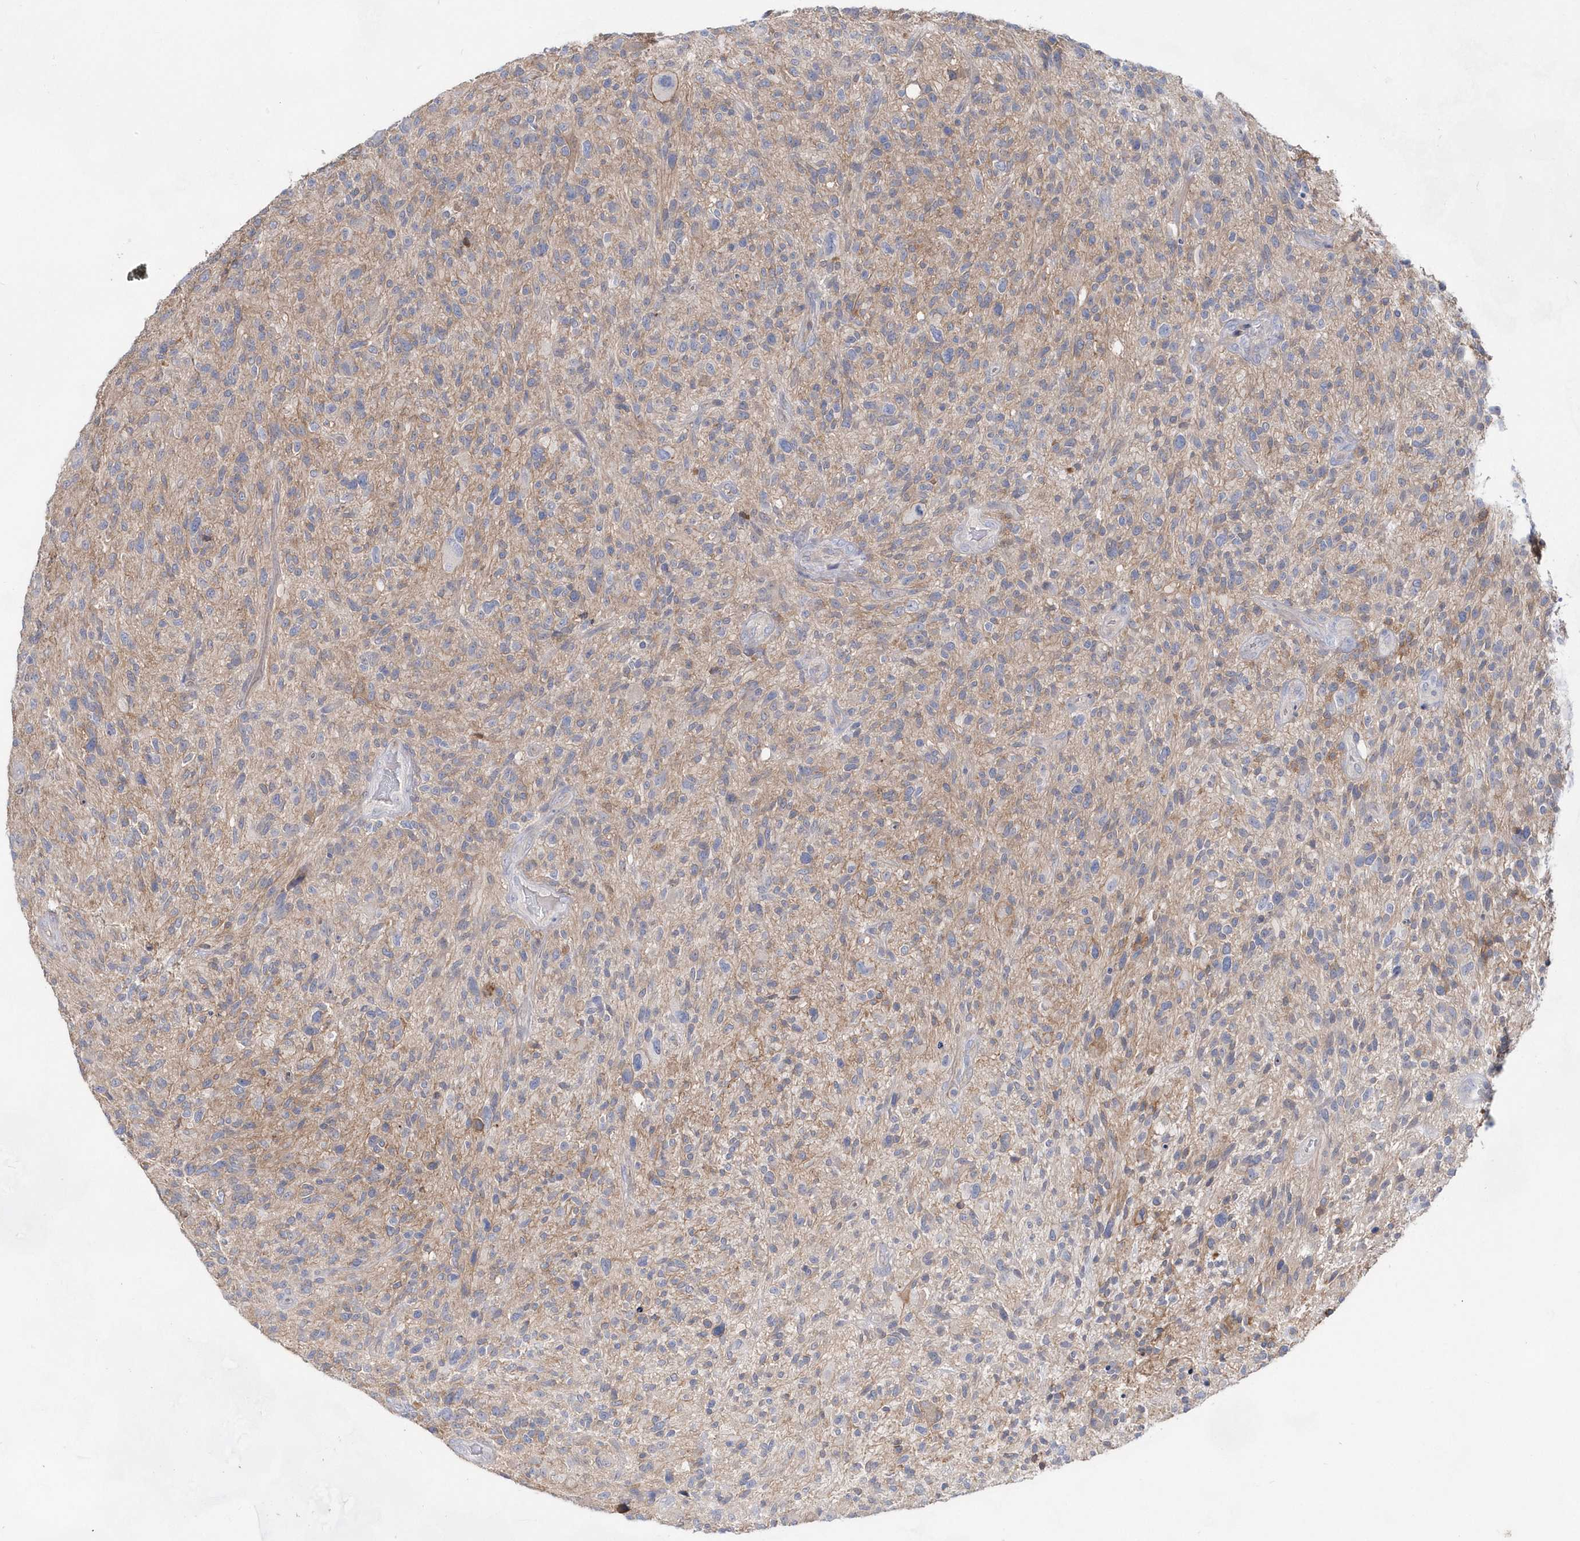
{"staining": {"intensity": "negative", "quantity": "none", "location": "none"}, "tissue": "glioma", "cell_type": "Tumor cells", "image_type": "cancer", "snomed": [{"axis": "morphology", "description": "Glioma, malignant, High grade"}, {"axis": "topography", "description": "Brain"}], "caption": "Tumor cells show no significant protein positivity in glioma.", "gene": "BDH2", "patient": {"sex": "male", "age": 47}}